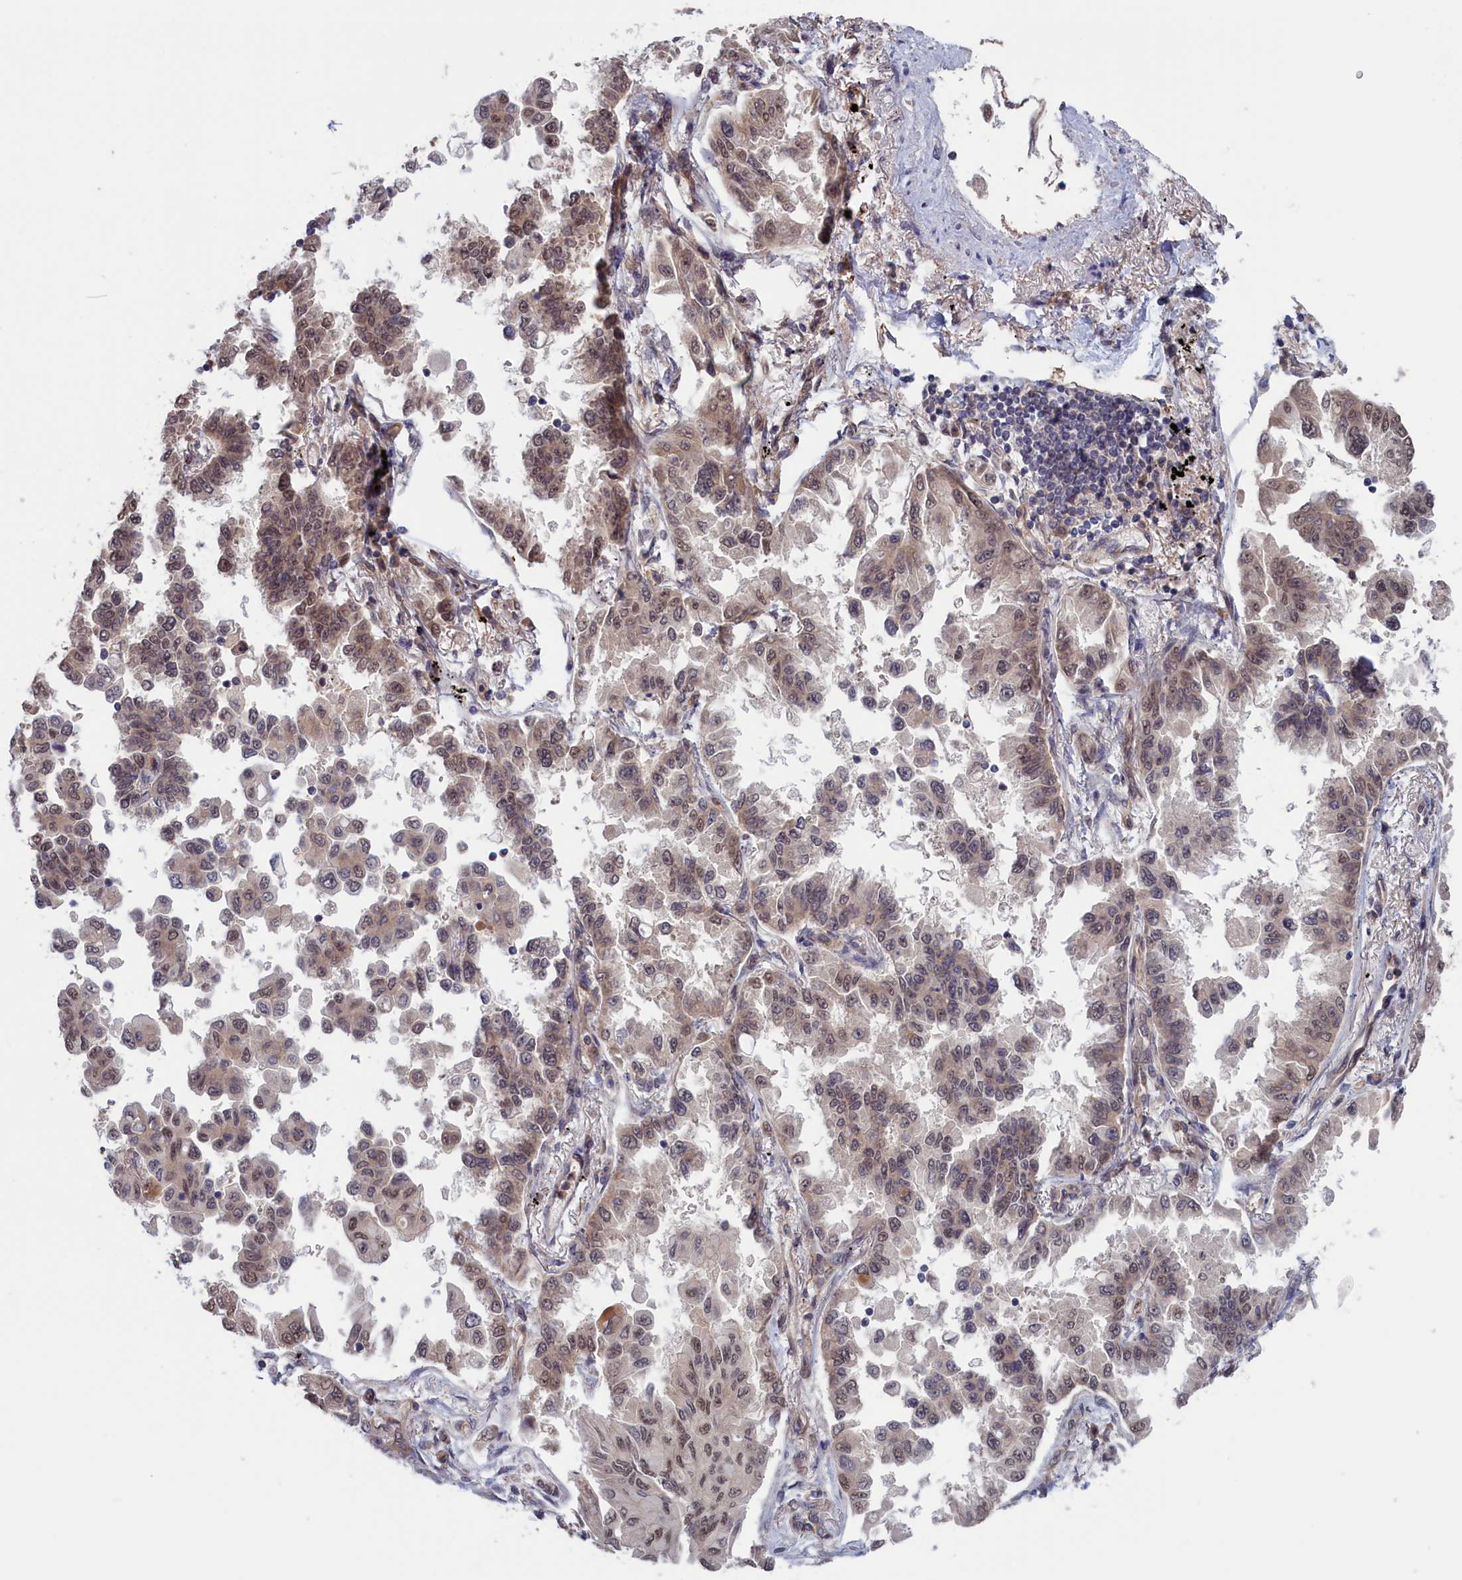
{"staining": {"intensity": "weak", "quantity": ">75%", "location": "cytoplasmic/membranous,nuclear"}, "tissue": "lung cancer", "cell_type": "Tumor cells", "image_type": "cancer", "snomed": [{"axis": "morphology", "description": "Adenocarcinoma, NOS"}, {"axis": "topography", "description": "Lung"}], "caption": "Protein staining of lung adenocarcinoma tissue demonstrates weak cytoplasmic/membranous and nuclear staining in approximately >75% of tumor cells.", "gene": "PLP2", "patient": {"sex": "female", "age": 67}}